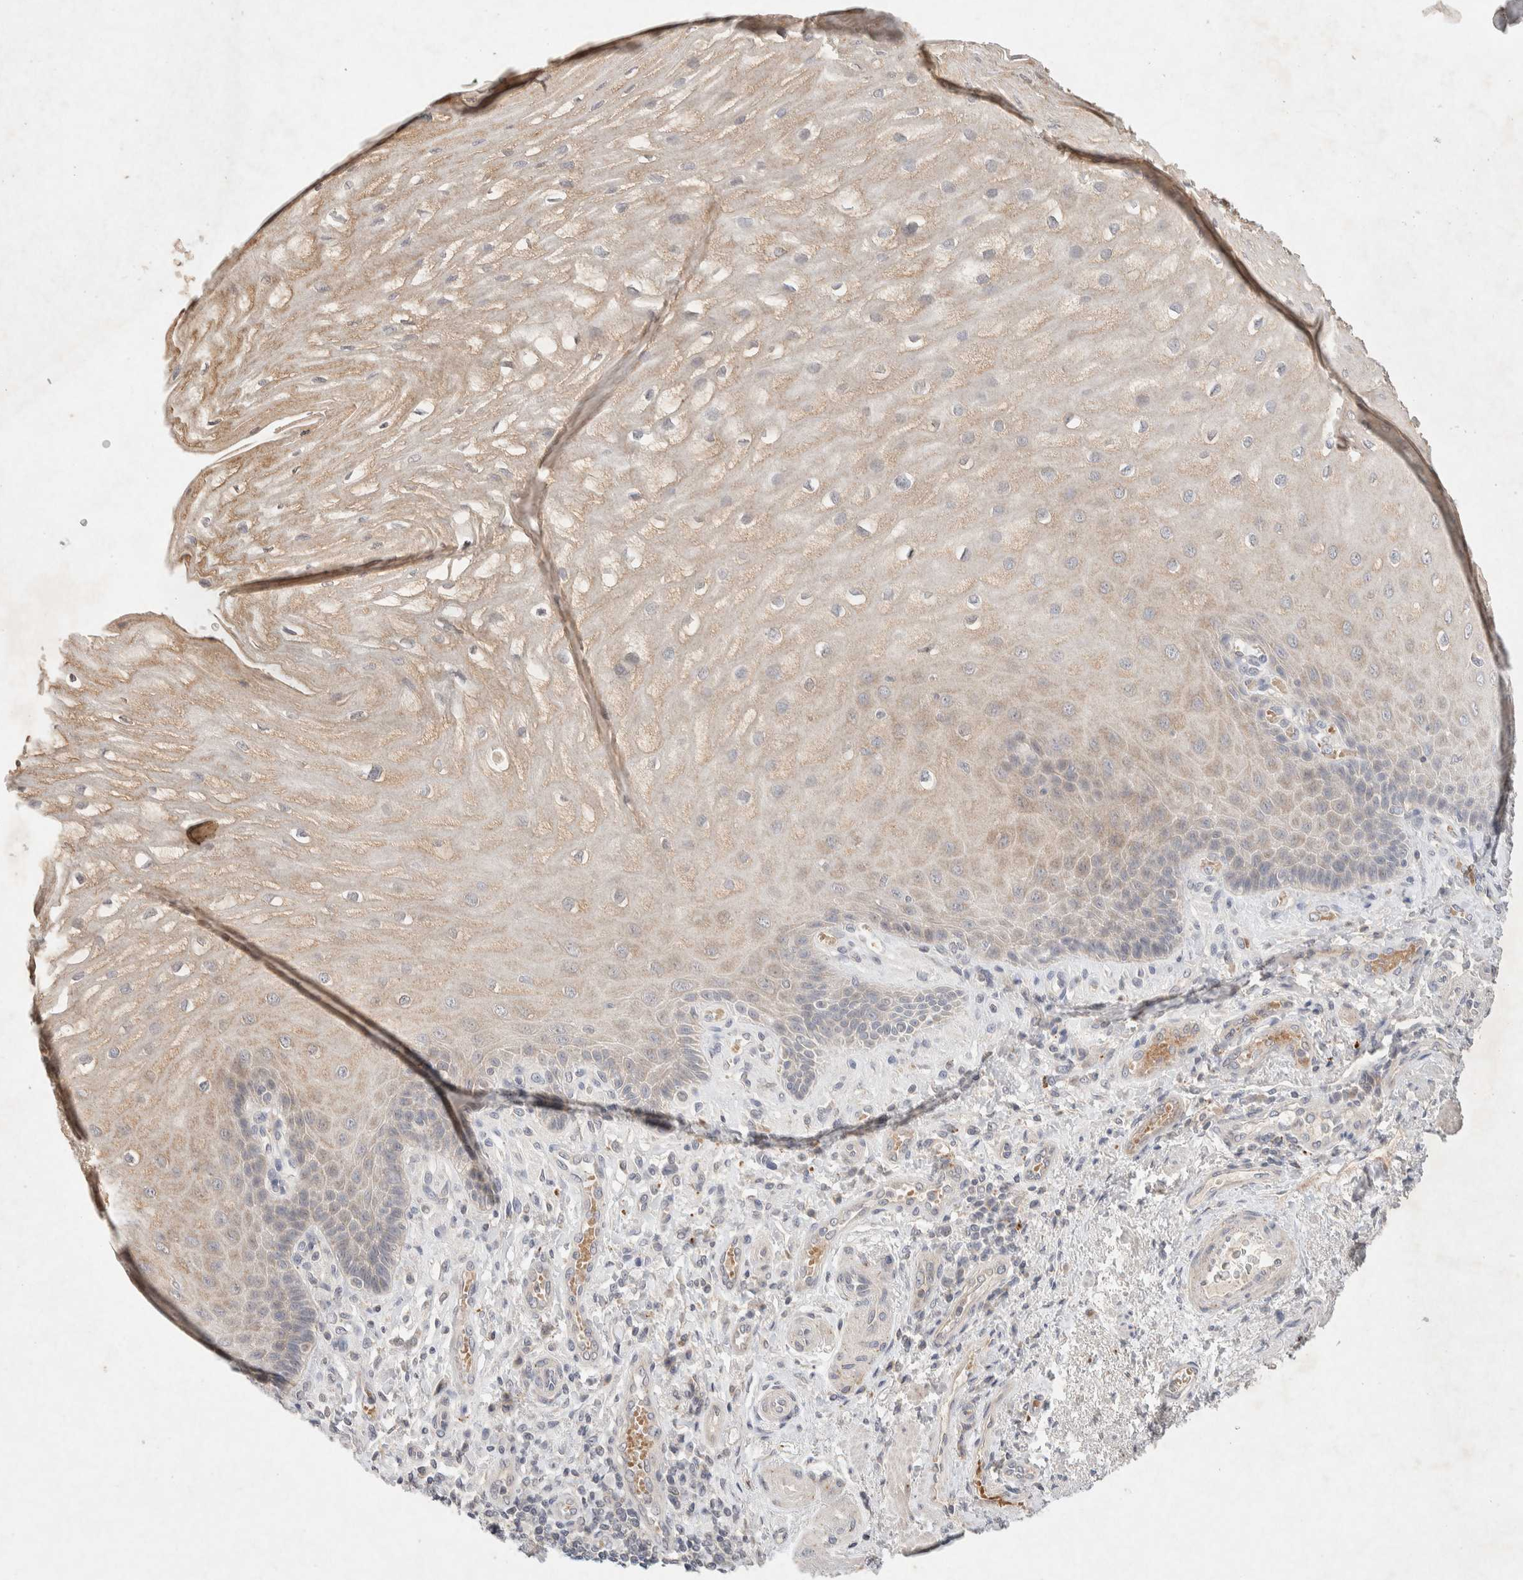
{"staining": {"intensity": "weak", "quantity": ">75%", "location": "cytoplasmic/membranous"}, "tissue": "esophagus", "cell_type": "Squamous epithelial cells", "image_type": "normal", "snomed": [{"axis": "morphology", "description": "Normal tissue, NOS"}, {"axis": "topography", "description": "Esophagus"}], "caption": "The micrograph demonstrates immunohistochemical staining of unremarkable esophagus. There is weak cytoplasmic/membranous expression is seen in about >75% of squamous epithelial cells.", "gene": "GNAI1", "patient": {"sex": "male", "age": 54}}